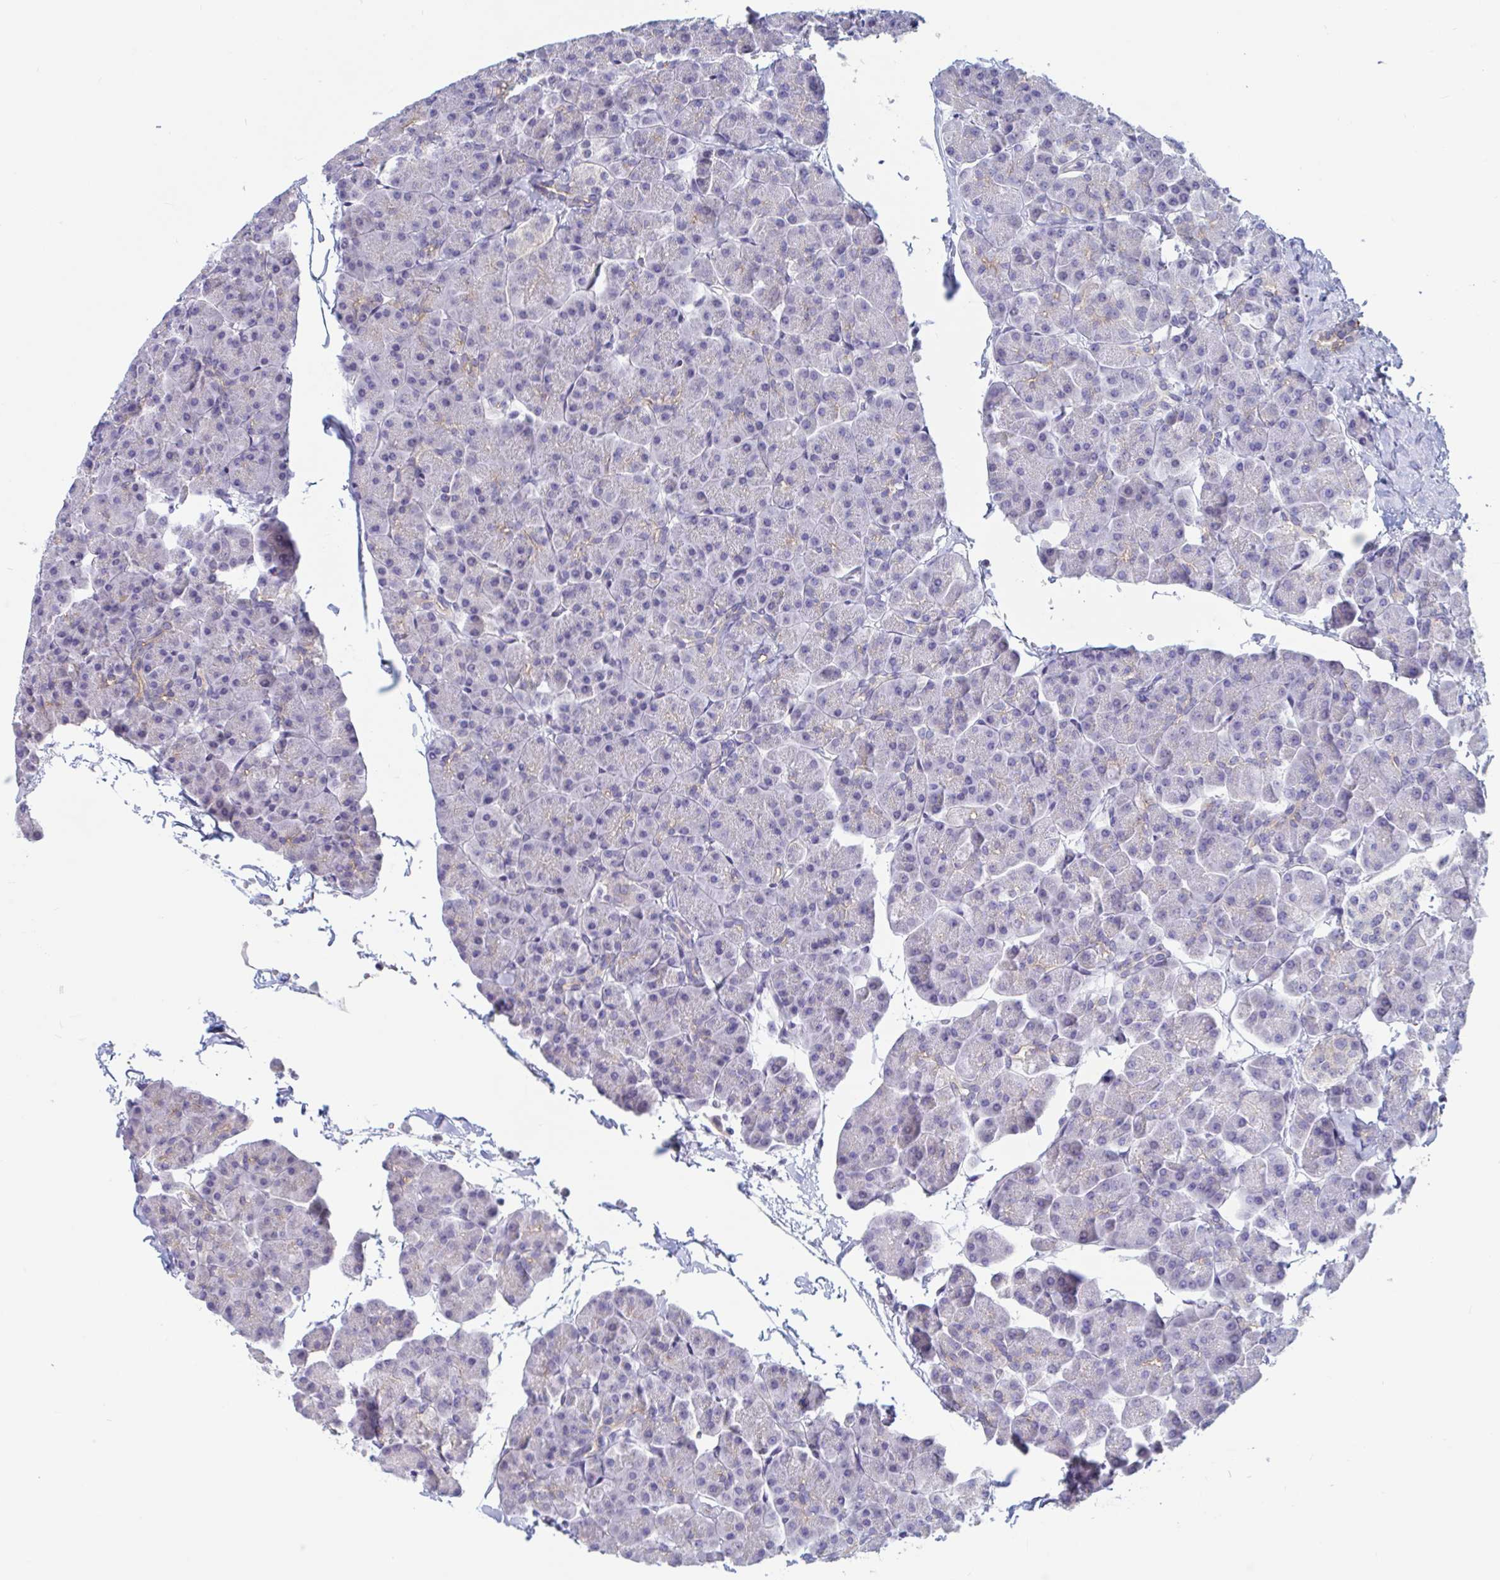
{"staining": {"intensity": "weak", "quantity": "<25%", "location": "cytoplasmic/membranous"}, "tissue": "pancreas", "cell_type": "Exocrine glandular cells", "image_type": "normal", "snomed": [{"axis": "morphology", "description": "Normal tissue, NOS"}, {"axis": "topography", "description": "Pancreas"}, {"axis": "topography", "description": "Peripheral nerve tissue"}], "caption": "This is a image of immunohistochemistry (IHC) staining of normal pancreas, which shows no positivity in exocrine glandular cells.", "gene": "UNKL", "patient": {"sex": "male", "age": 54}}